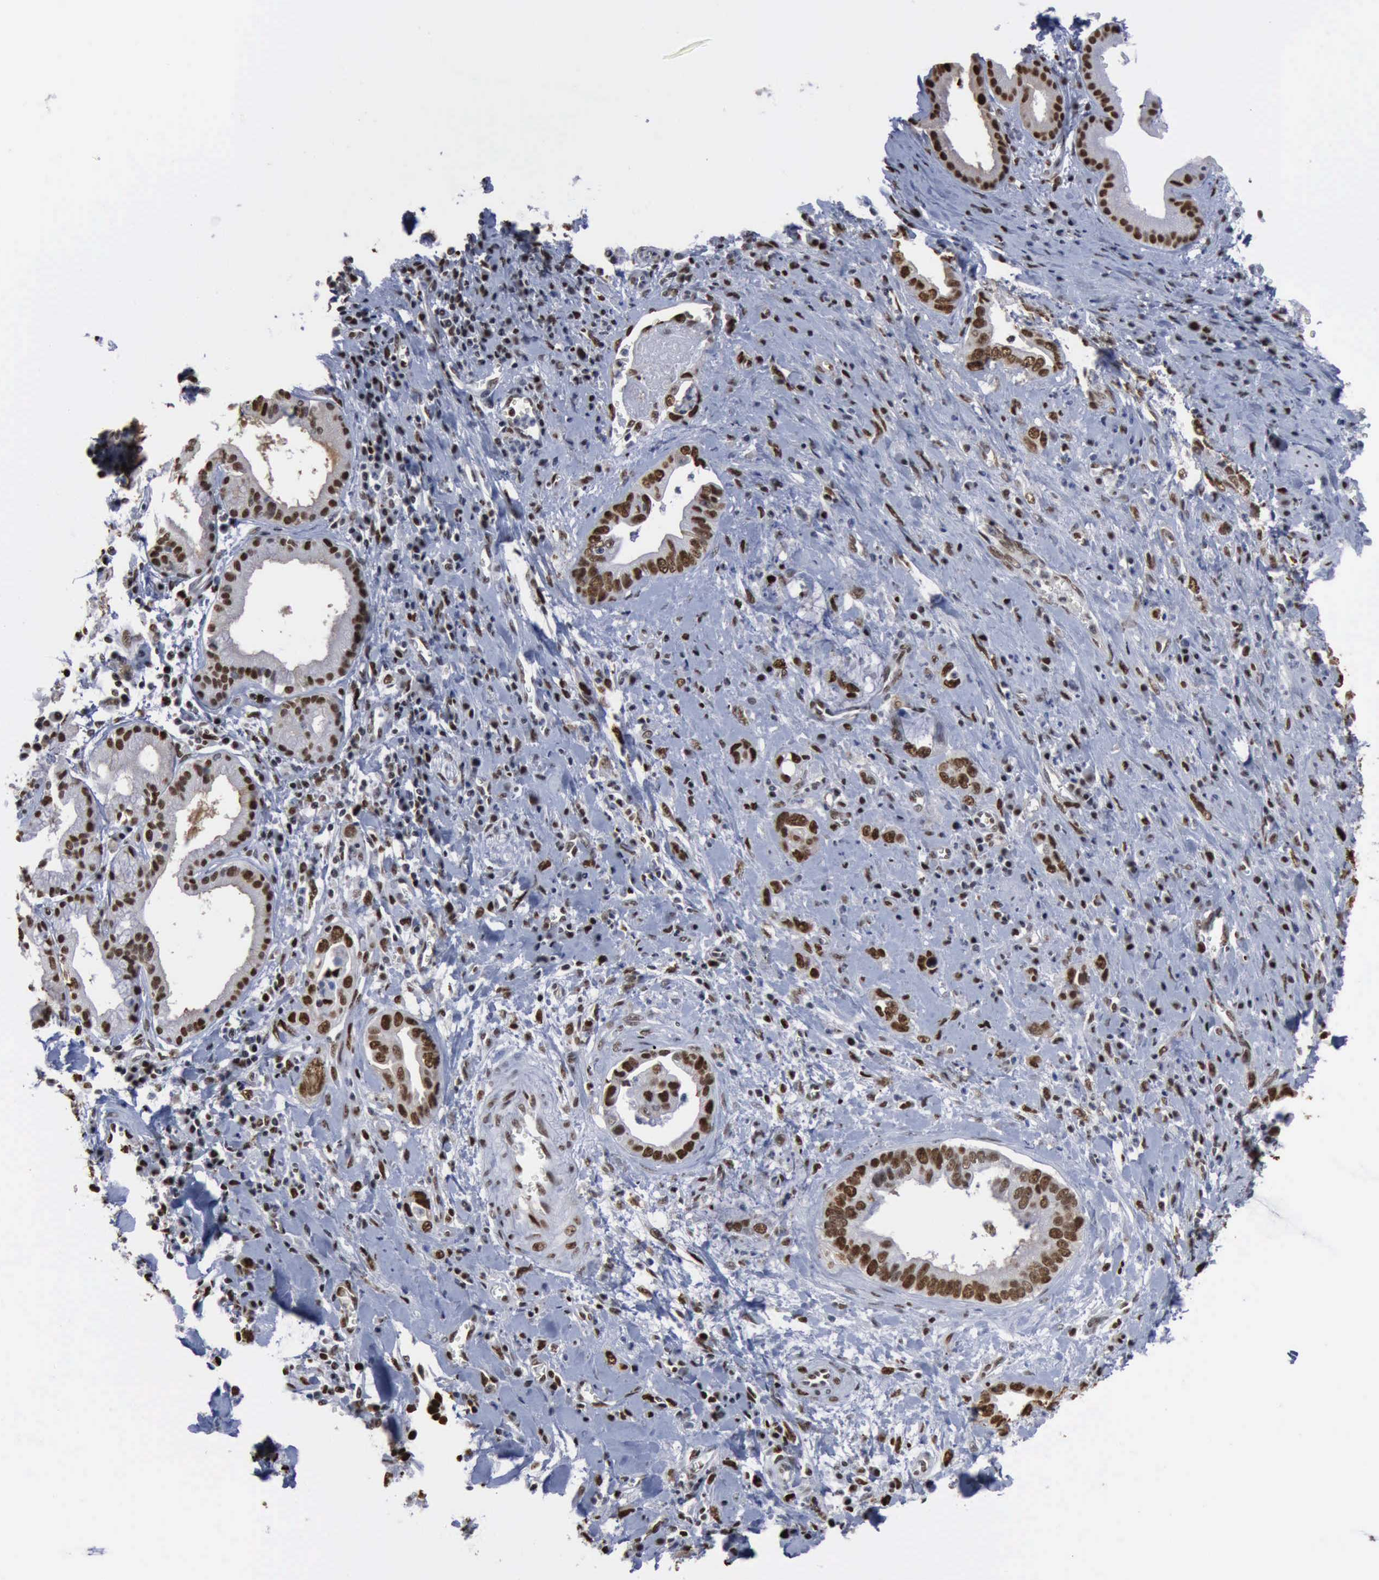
{"staining": {"intensity": "moderate", "quantity": "25%-75%", "location": "nuclear"}, "tissue": "pancreatic cancer", "cell_type": "Tumor cells", "image_type": "cancer", "snomed": [{"axis": "morphology", "description": "Adenocarcinoma, NOS"}, {"axis": "topography", "description": "Pancreas"}], "caption": "Human pancreatic adenocarcinoma stained with a protein marker reveals moderate staining in tumor cells.", "gene": "PCNA", "patient": {"sex": "male", "age": 69}}